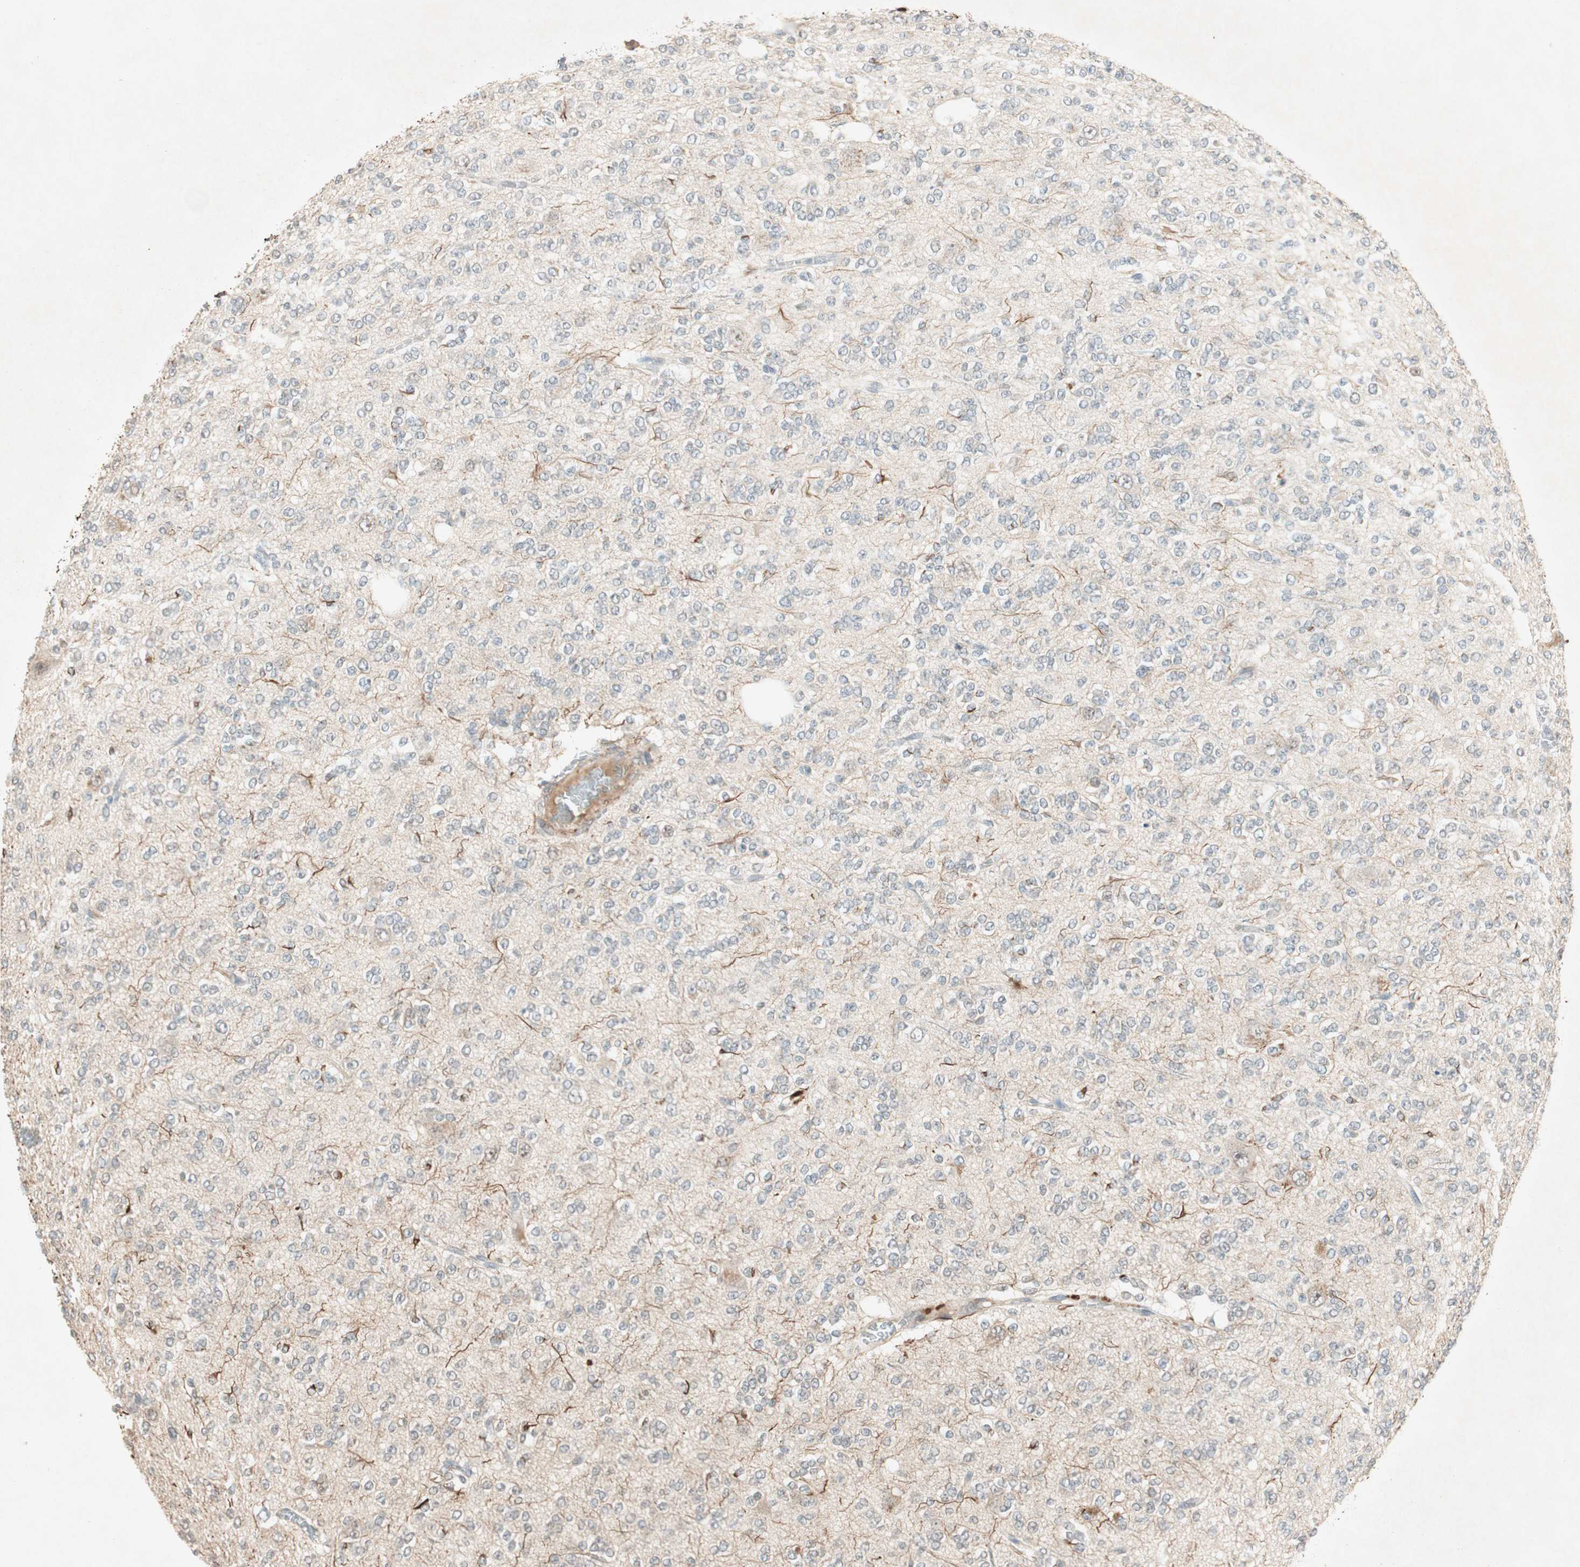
{"staining": {"intensity": "negative", "quantity": "none", "location": "none"}, "tissue": "glioma", "cell_type": "Tumor cells", "image_type": "cancer", "snomed": [{"axis": "morphology", "description": "Glioma, malignant, Low grade"}, {"axis": "topography", "description": "Brain"}], "caption": "An immunohistochemistry micrograph of glioma is shown. There is no staining in tumor cells of glioma.", "gene": "RNGTT", "patient": {"sex": "male", "age": 38}}